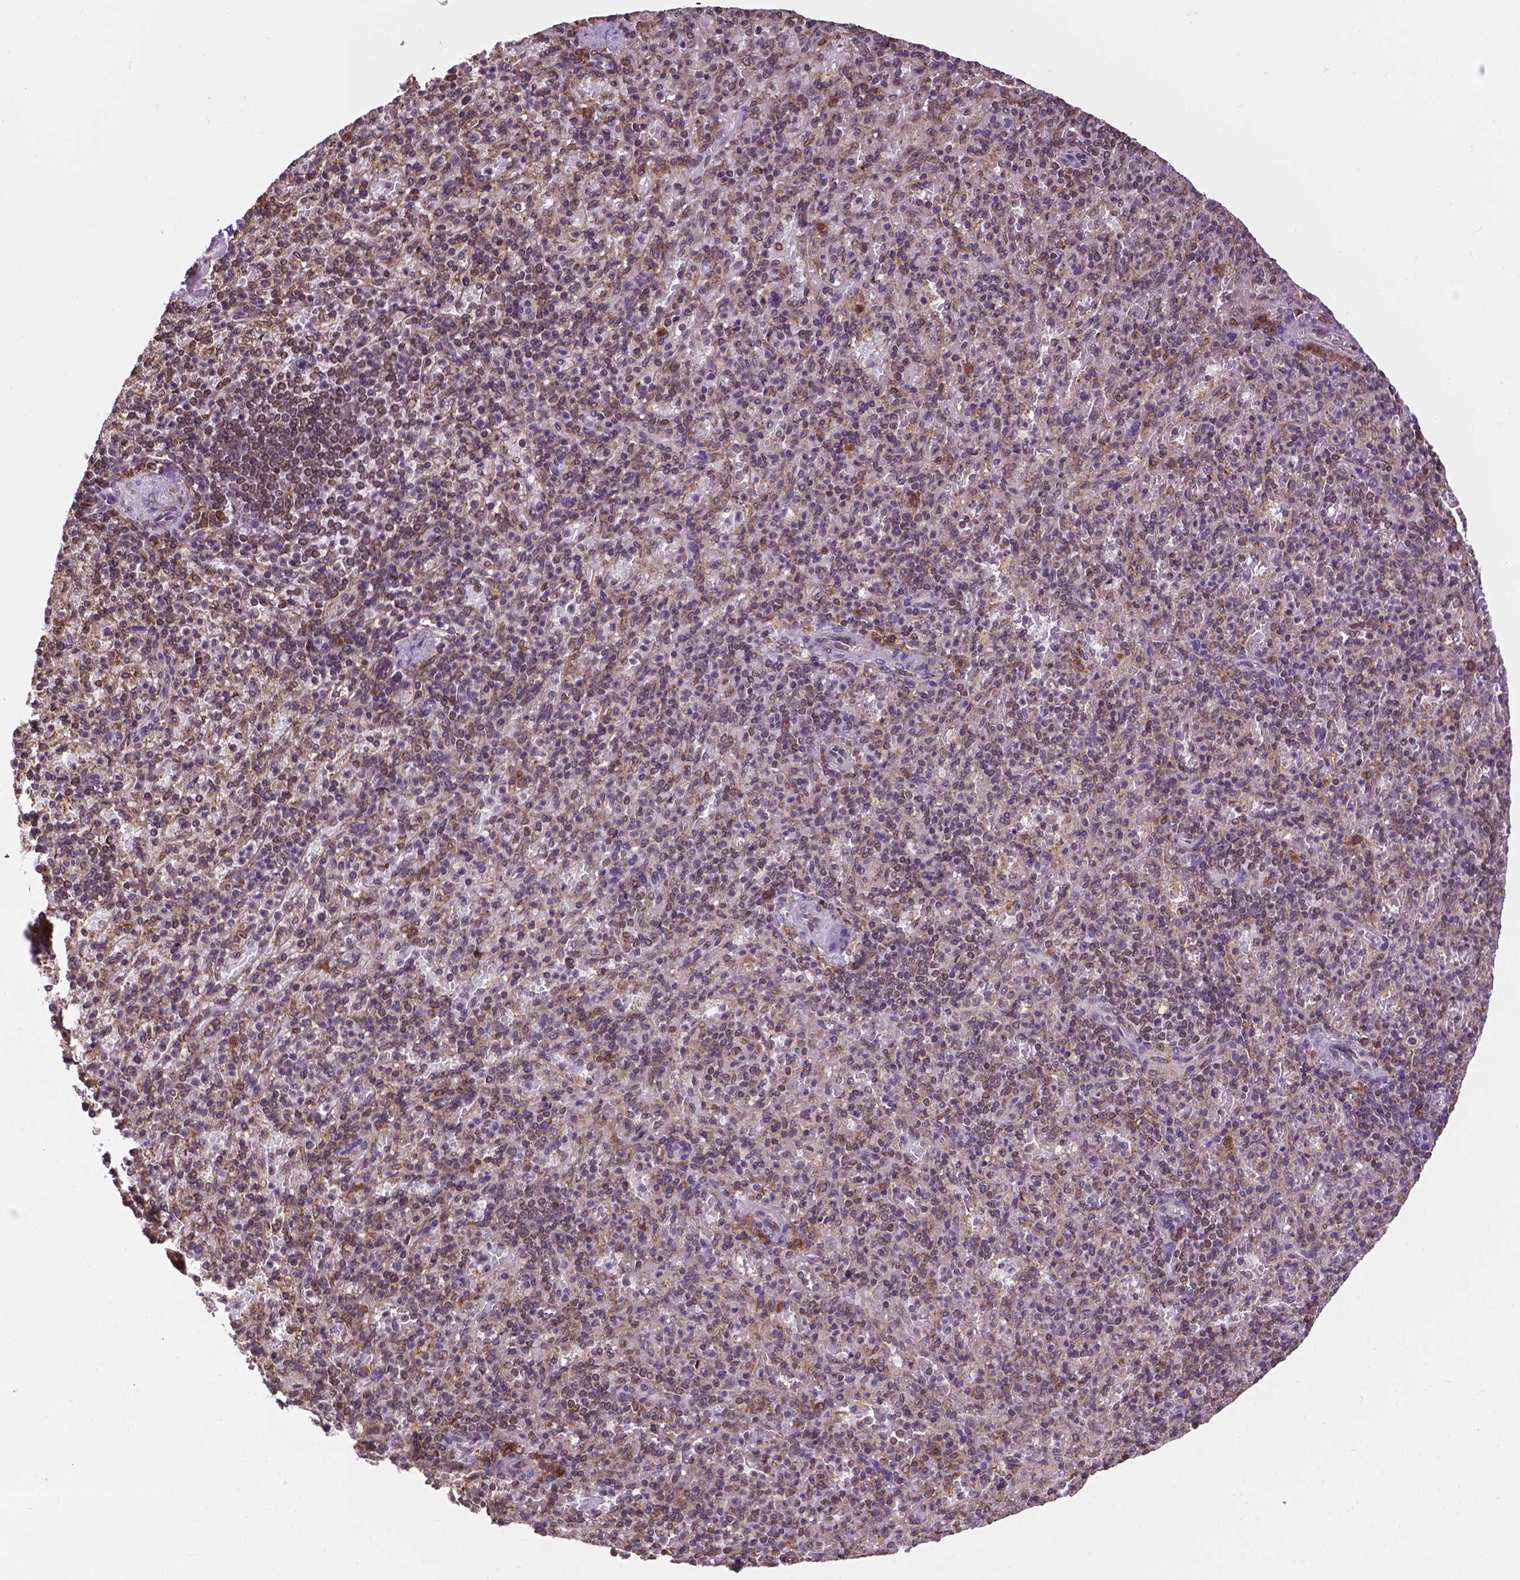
{"staining": {"intensity": "moderate", "quantity": "25%-75%", "location": "cytoplasmic/membranous"}, "tissue": "spleen", "cell_type": "Cells in red pulp", "image_type": "normal", "snomed": [{"axis": "morphology", "description": "Normal tissue, NOS"}, {"axis": "topography", "description": "Spleen"}], "caption": "High-magnification brightfield microscopy of unremarkable spleen stained with DAB (3,3'-diaminobenzidine) (brown) and counterstained with hematoxylin (blue). cells in red pulp exhibit moderate cytoplasmic/membranous positivity is seen in about25%-75% of cells.", "gene": "GANAB", "patient": {"sex": "female", "age": 74}}